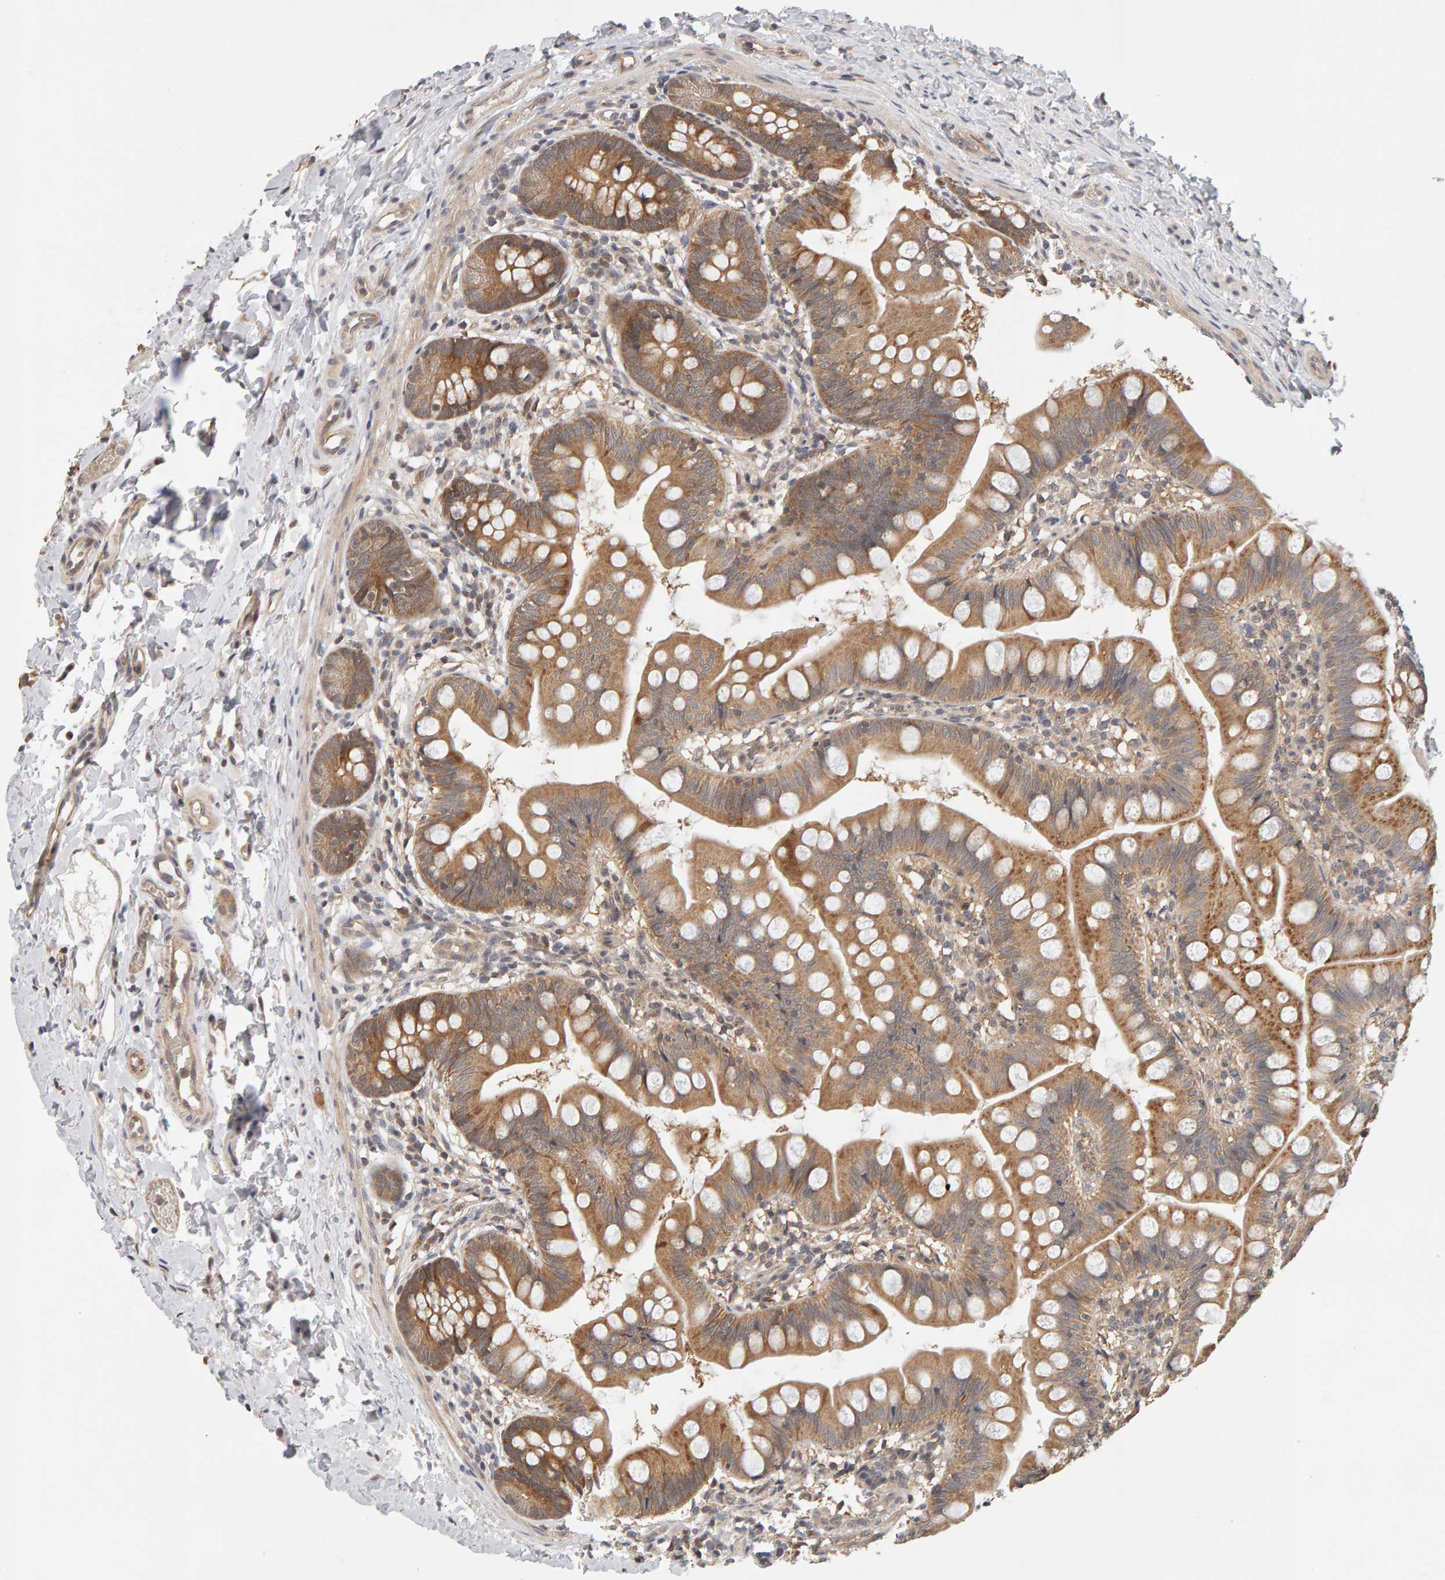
{"staining": {"intensity": "moderate", "quantity": ">75%", "location": "cytoplasmic/membranous"}, "tissue": "small intestine", "cell_type": "Glandular cells", "image_type": "normal", "snomed": [{"axis": "morphology", "description": "Normal tissue, NOS"}, {"axis": "topography", "description": "Small intestine"}], "caption": "DAB (3,3'-diaminobenzidine) immunohistochemical staining of benign human small intestine demonstrates moderate cytoplasmic/membranous protein positivity in about >75% of glandular cells. The staining was performed using DAB, with brown indicating positive protein expression. Nuclei are stained blue with hematoxylin.", "gene": "DNAJC7", "patient": {"sex": "male", "age": 7}}